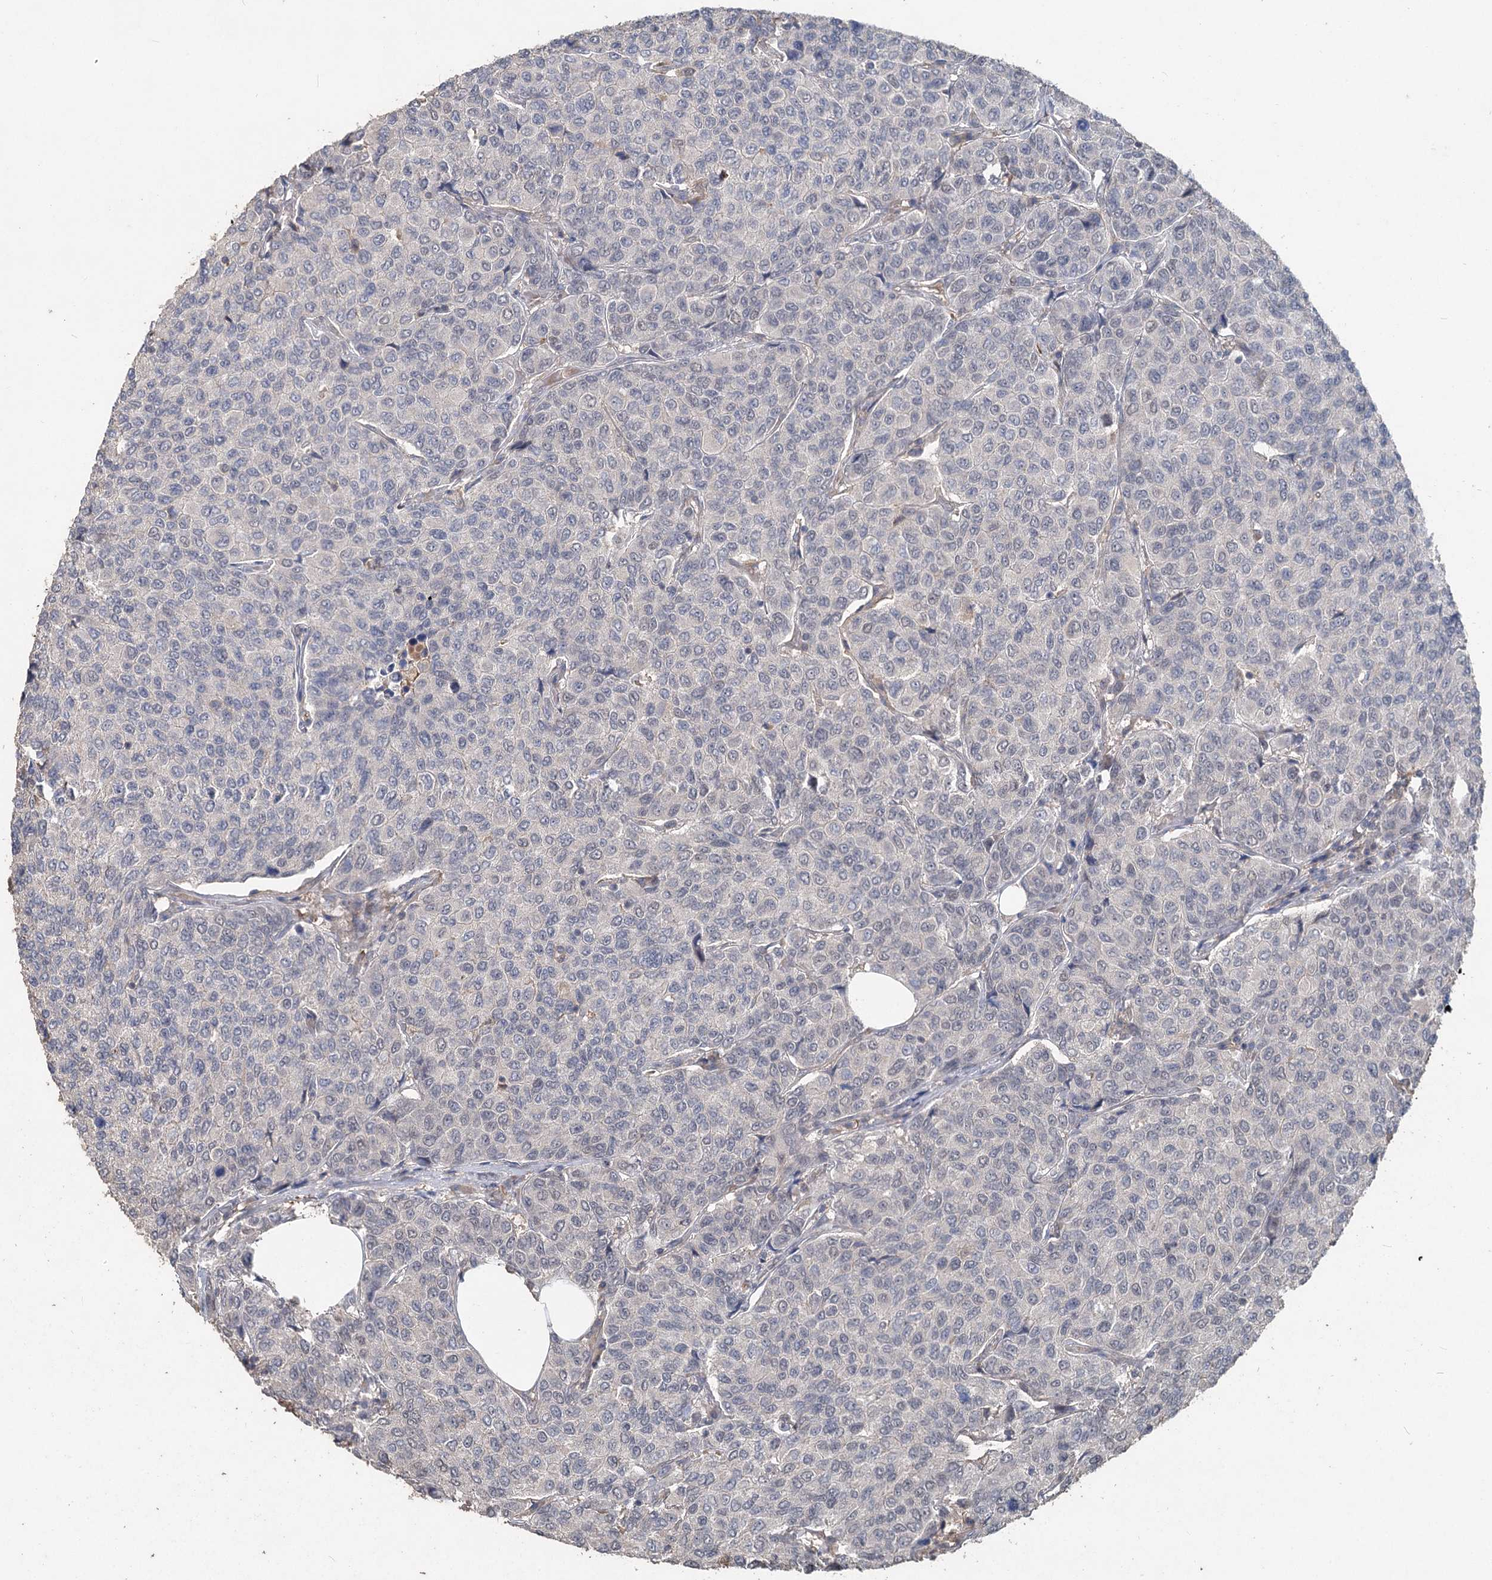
{"staining": {"intensity": "negative", "quantity": "none", "location": "none"}, "tissue": "breast cancer", "cell_type": "Tumor cells", "image_type": "cancer", "snomed": [{"axis": "morphology", "description": "Duct carcinoma"}, {"axis": "topography", "description": "Breast"}], "caption": "This is an immunohistochemistry (IHC) photomicrograph of breast invasive ductal carcinoma. There is no expression in tumor cells.", "gene": "FBXO7", "patient": {"sex": "female", "age": 55}}